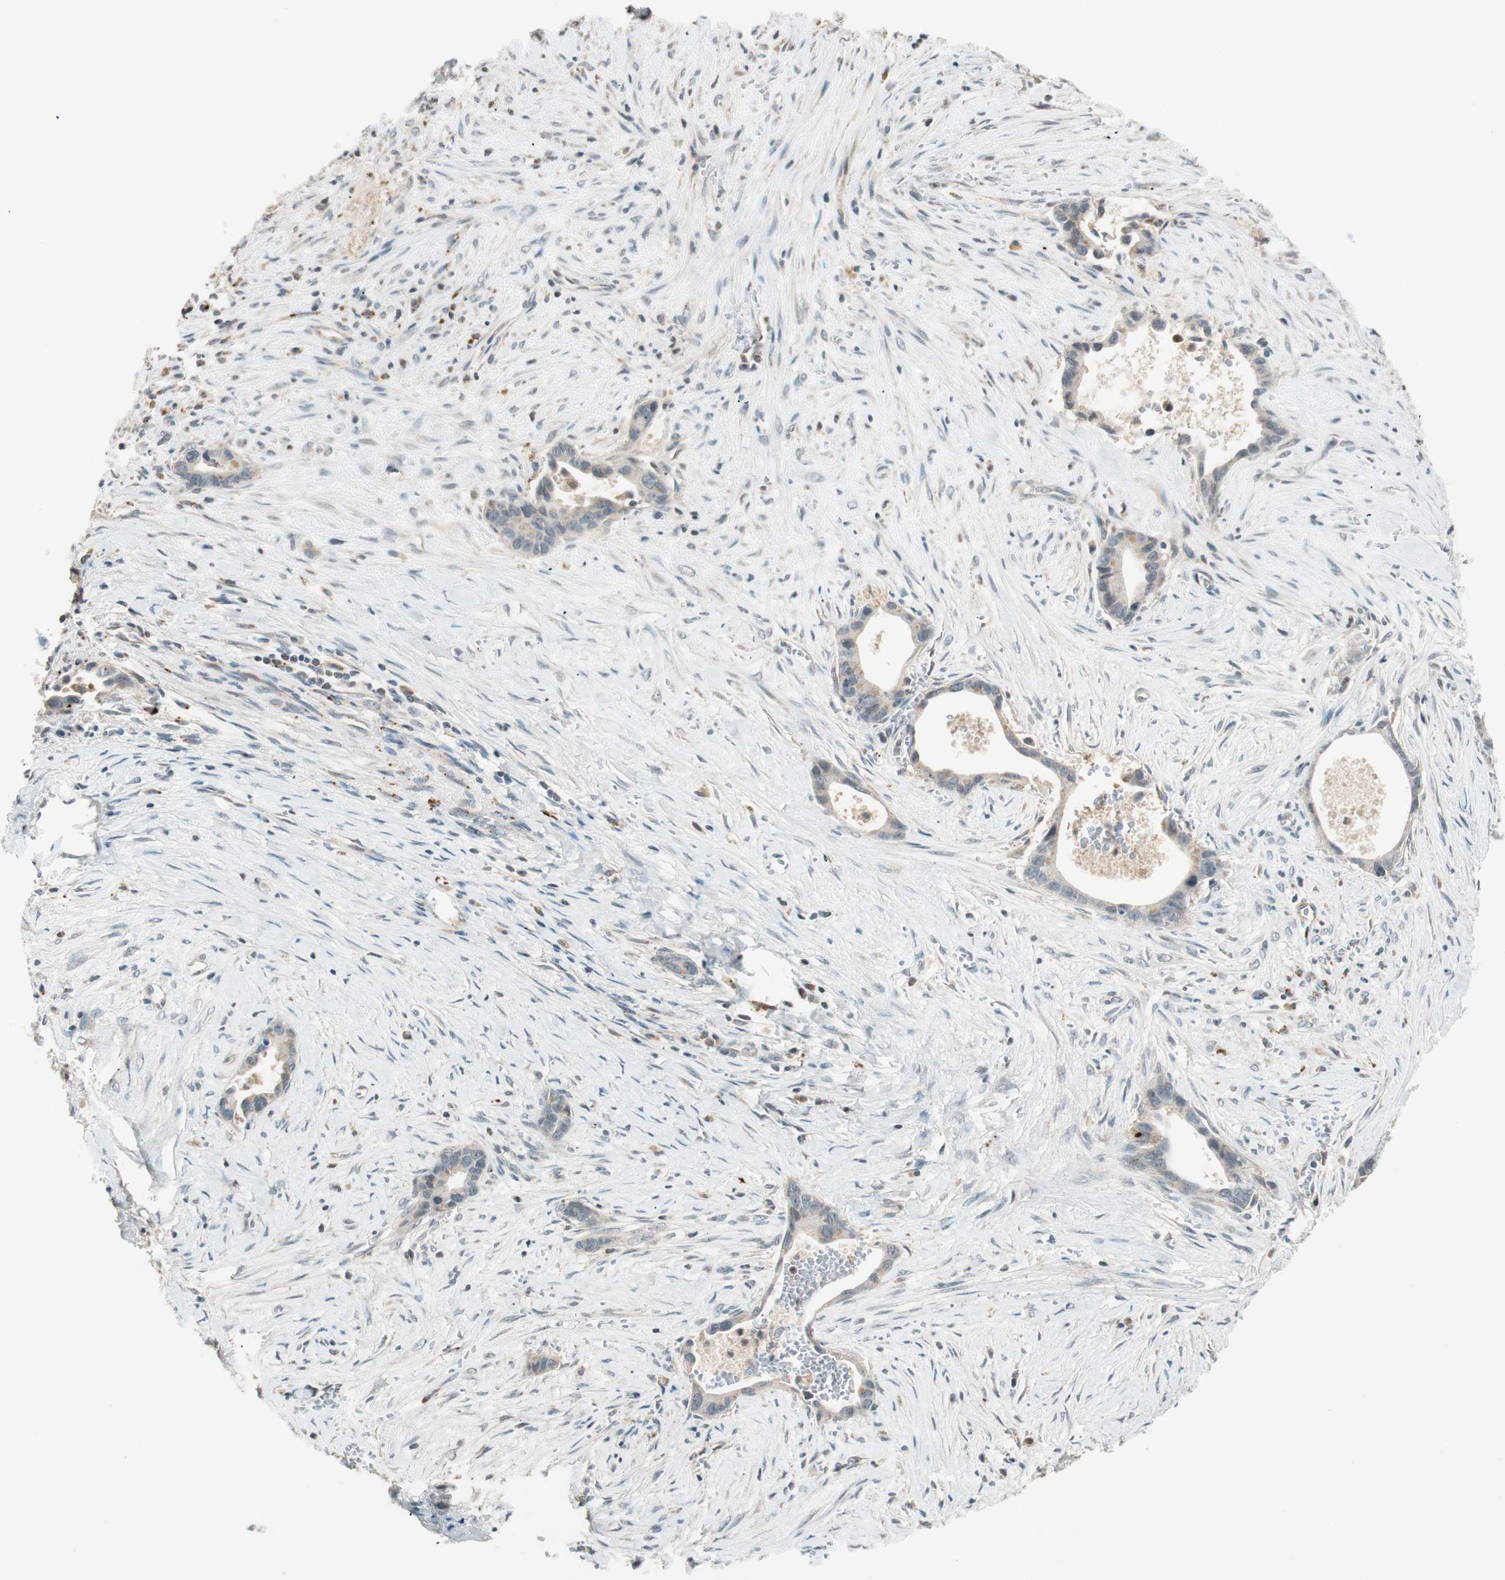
{"staining": {"intensity": "weak", "quantity": ">75%", "location": "cytoplasmic/membranous"}, "tissue": "liver cancer", "cell_type": "Tumor cells", "image_type": "cancer", "snomed": [{"axis": "morphology", "description": "Cholangiocarcinoma"}, {"axis": "topography", "description": "Liver"}], "caption": "Human liver cancer (cholangiocarcinoma) stained with a protein marker demonstrates weak staining in tumor cells.", "gene": "GLB1", "patient": {"sex": "female", "age": 55}}